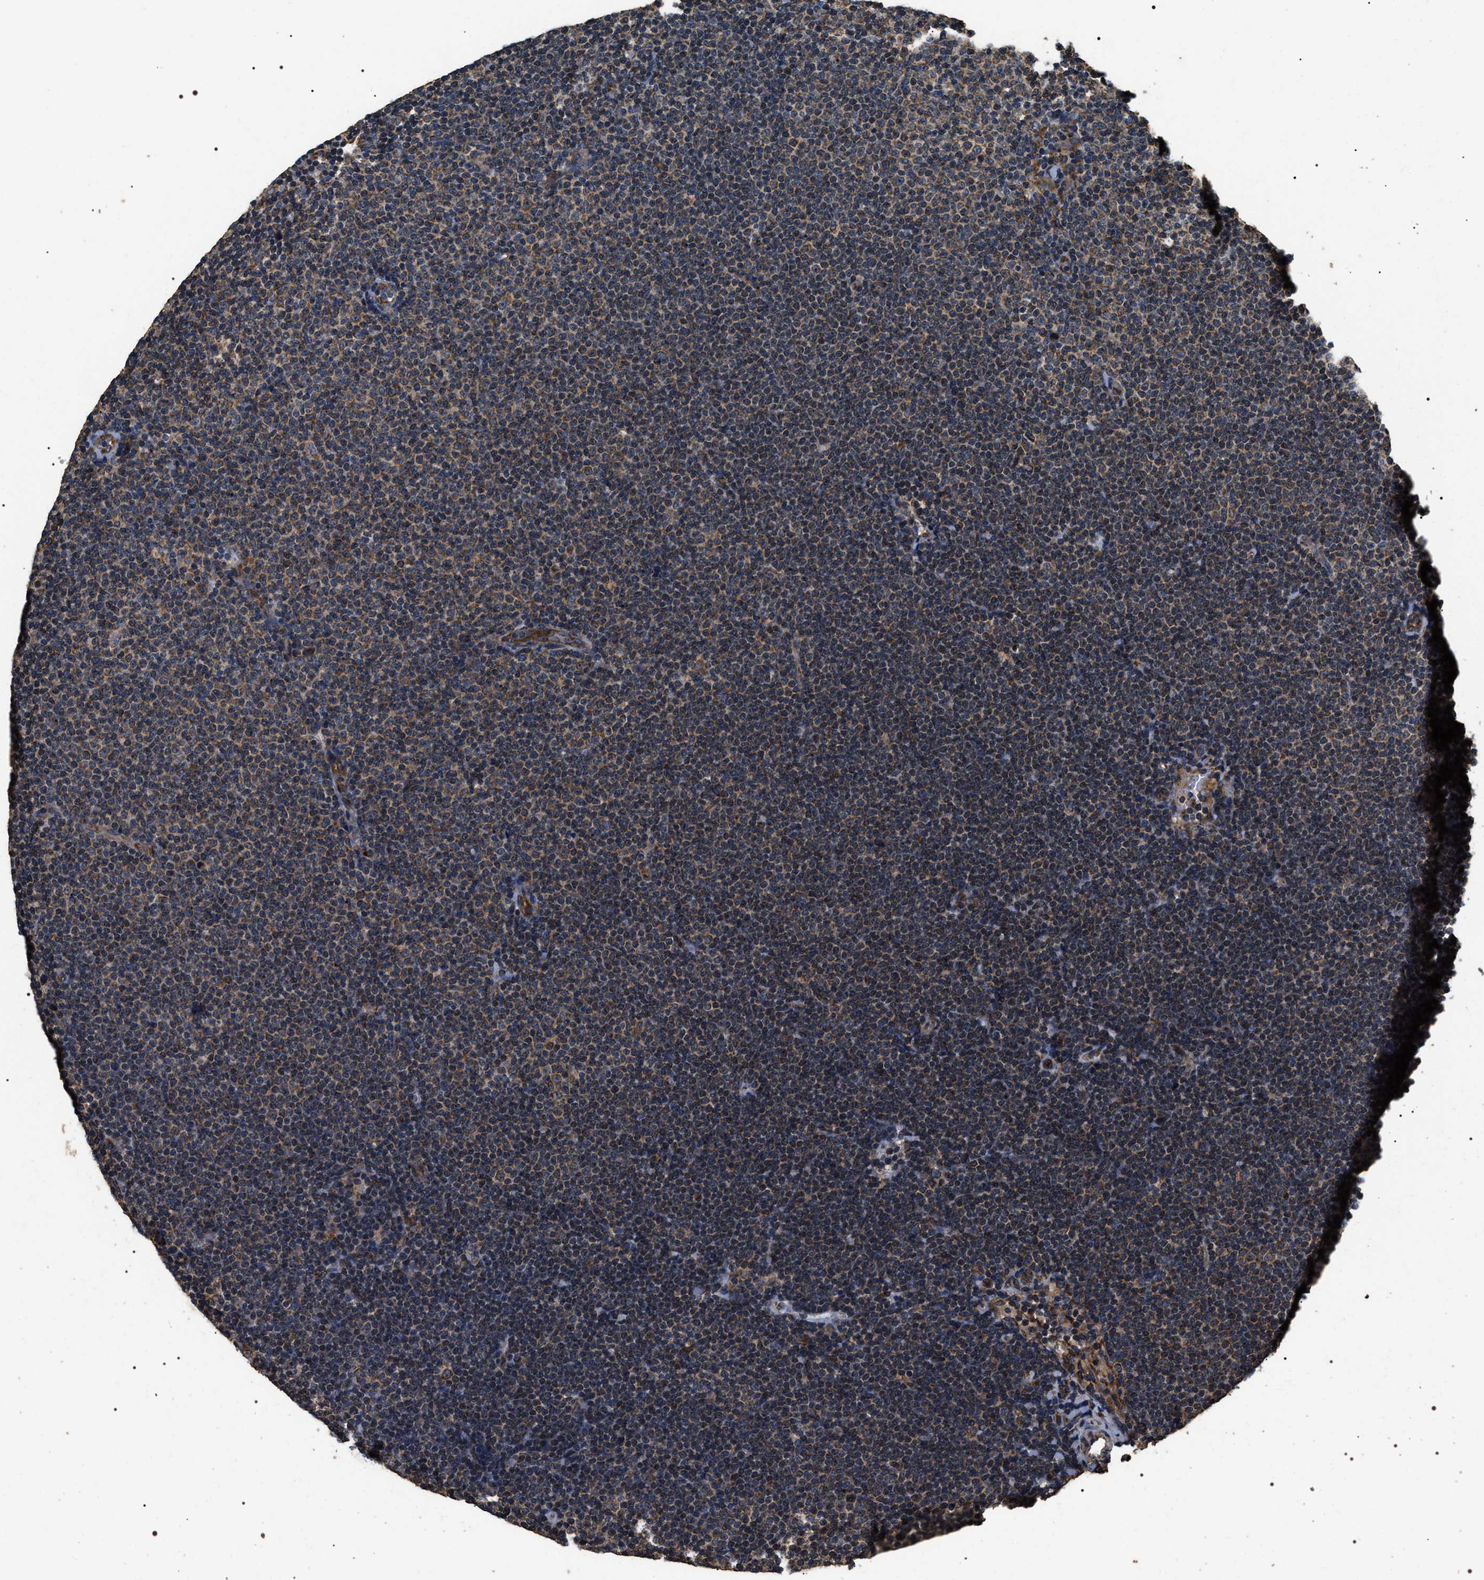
{"staining": {"intensity": "moderate", "quantity": ">75%", "location": "cytoplasmic/membranous"}, "tissue": "lymphoma", "cell_type": "Tumor cells", "image_type": "cancer", "snomed": [{"axis": "morphology", "description": "Malignant lymphoma, non-Hodgkin's type, Low grade"}, {"axis": "topography", "description": "Lymph node"}], "caption": "DAB immunohistochemical staining of human malignant lymphoma, non-Hodgkin's type (low-grade) displays moderate cytoplasmic/membranous protein expression in approximately >75% of tumor cells.", "gene": "KTN1", "patient": {"sex": "female", "age": 53}}